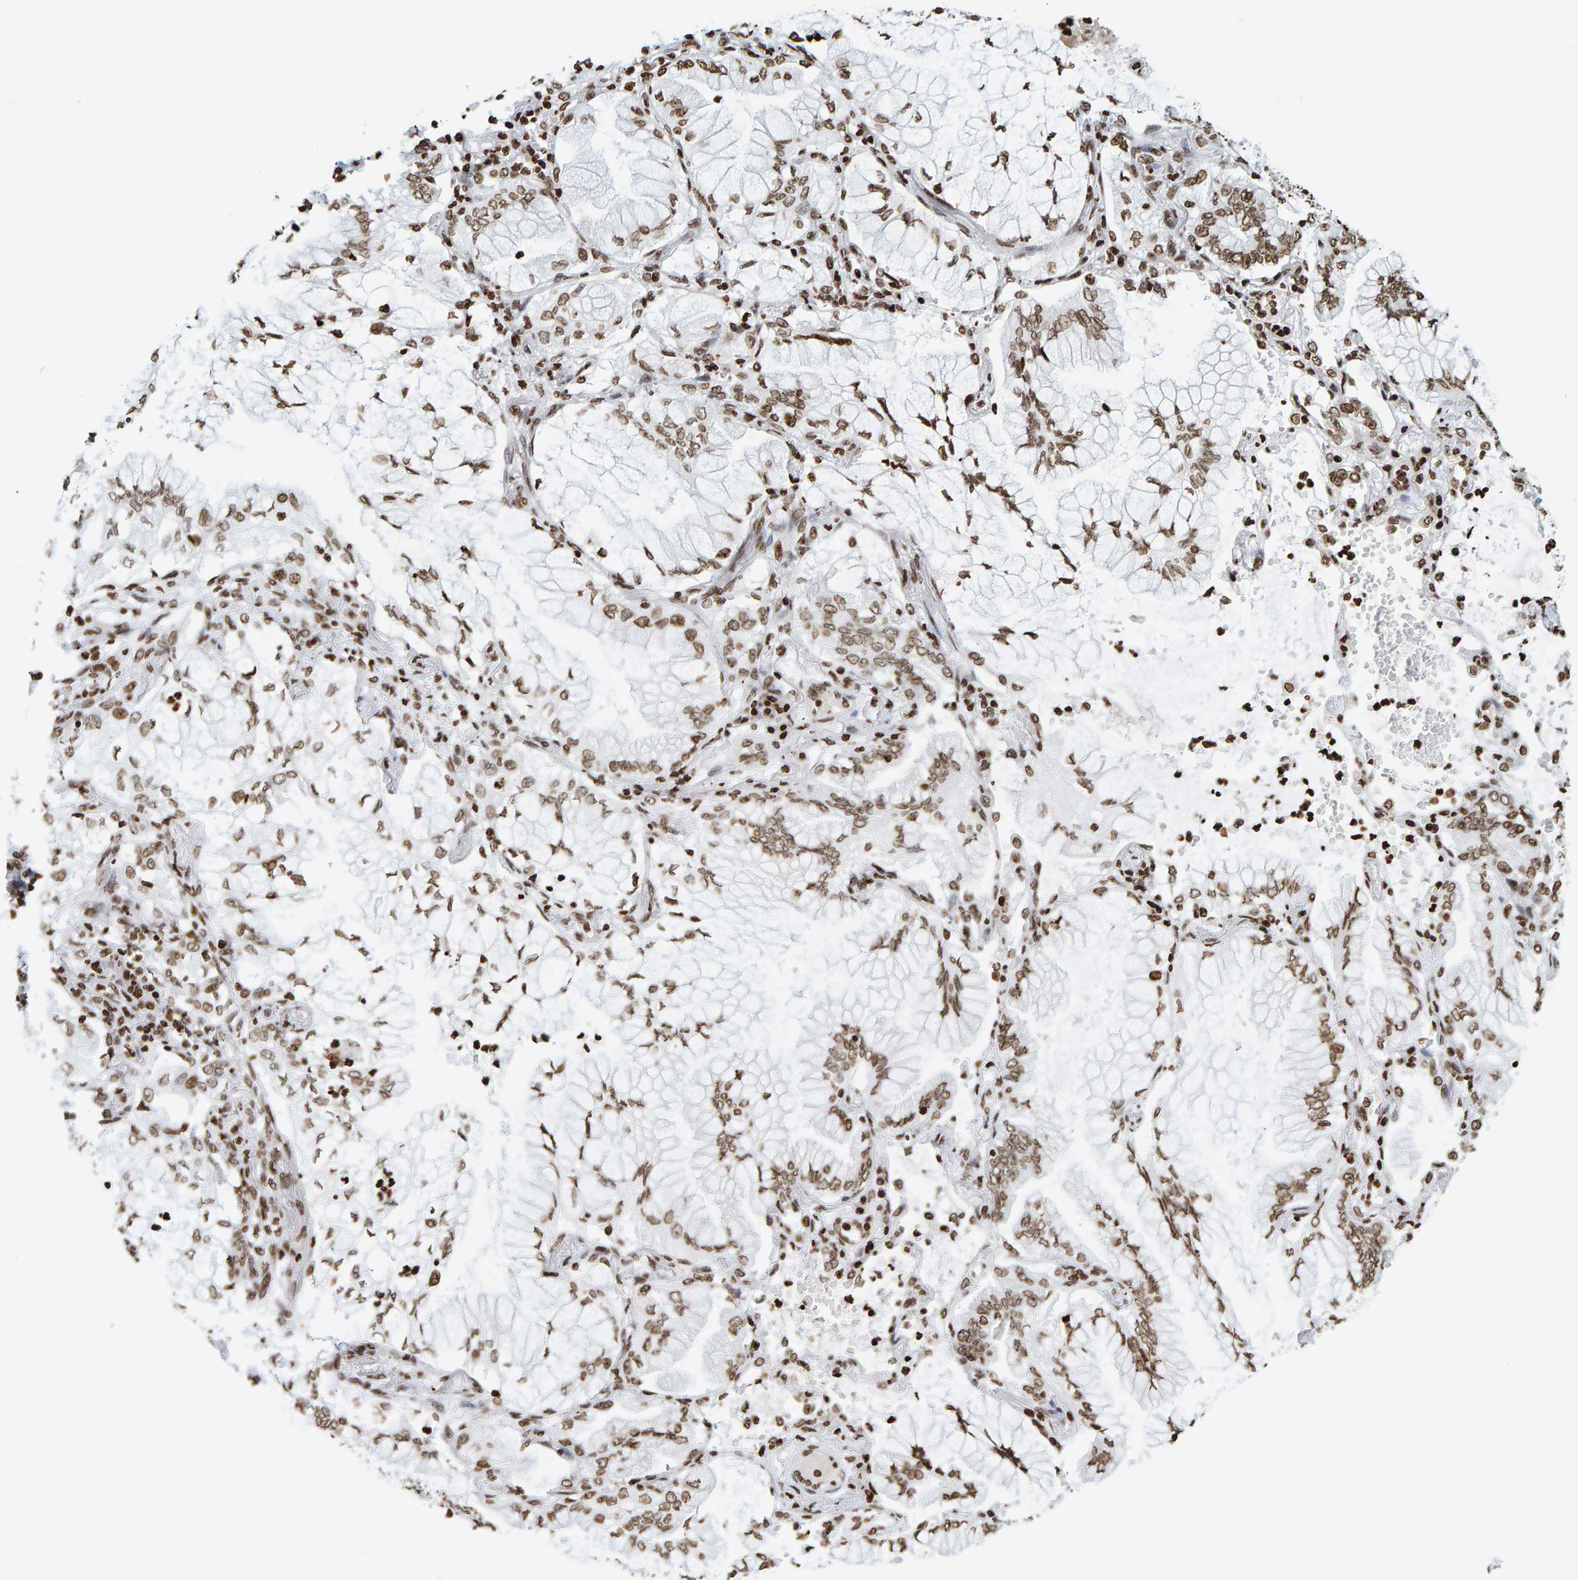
{"staining": {"intensity": "moderate", "quantity": ">75%", "location": "nuclear"}, "tissue": "lung cancer", "cell_type": "Tumor cells", "image_type": "cancer", "snomed": [{"axis": "morphology", "description": "Adenocarcinoma, NOS"}, {"axis": "topography", "description": "Lung"}], "caption": "Protein positivity by immunohistochemistry displays moderate nuclear expression in approximately >75% of tumor cells in lung cancer.", "gene": "BRF2", "patient": {"sex": "female", "age": 70}}